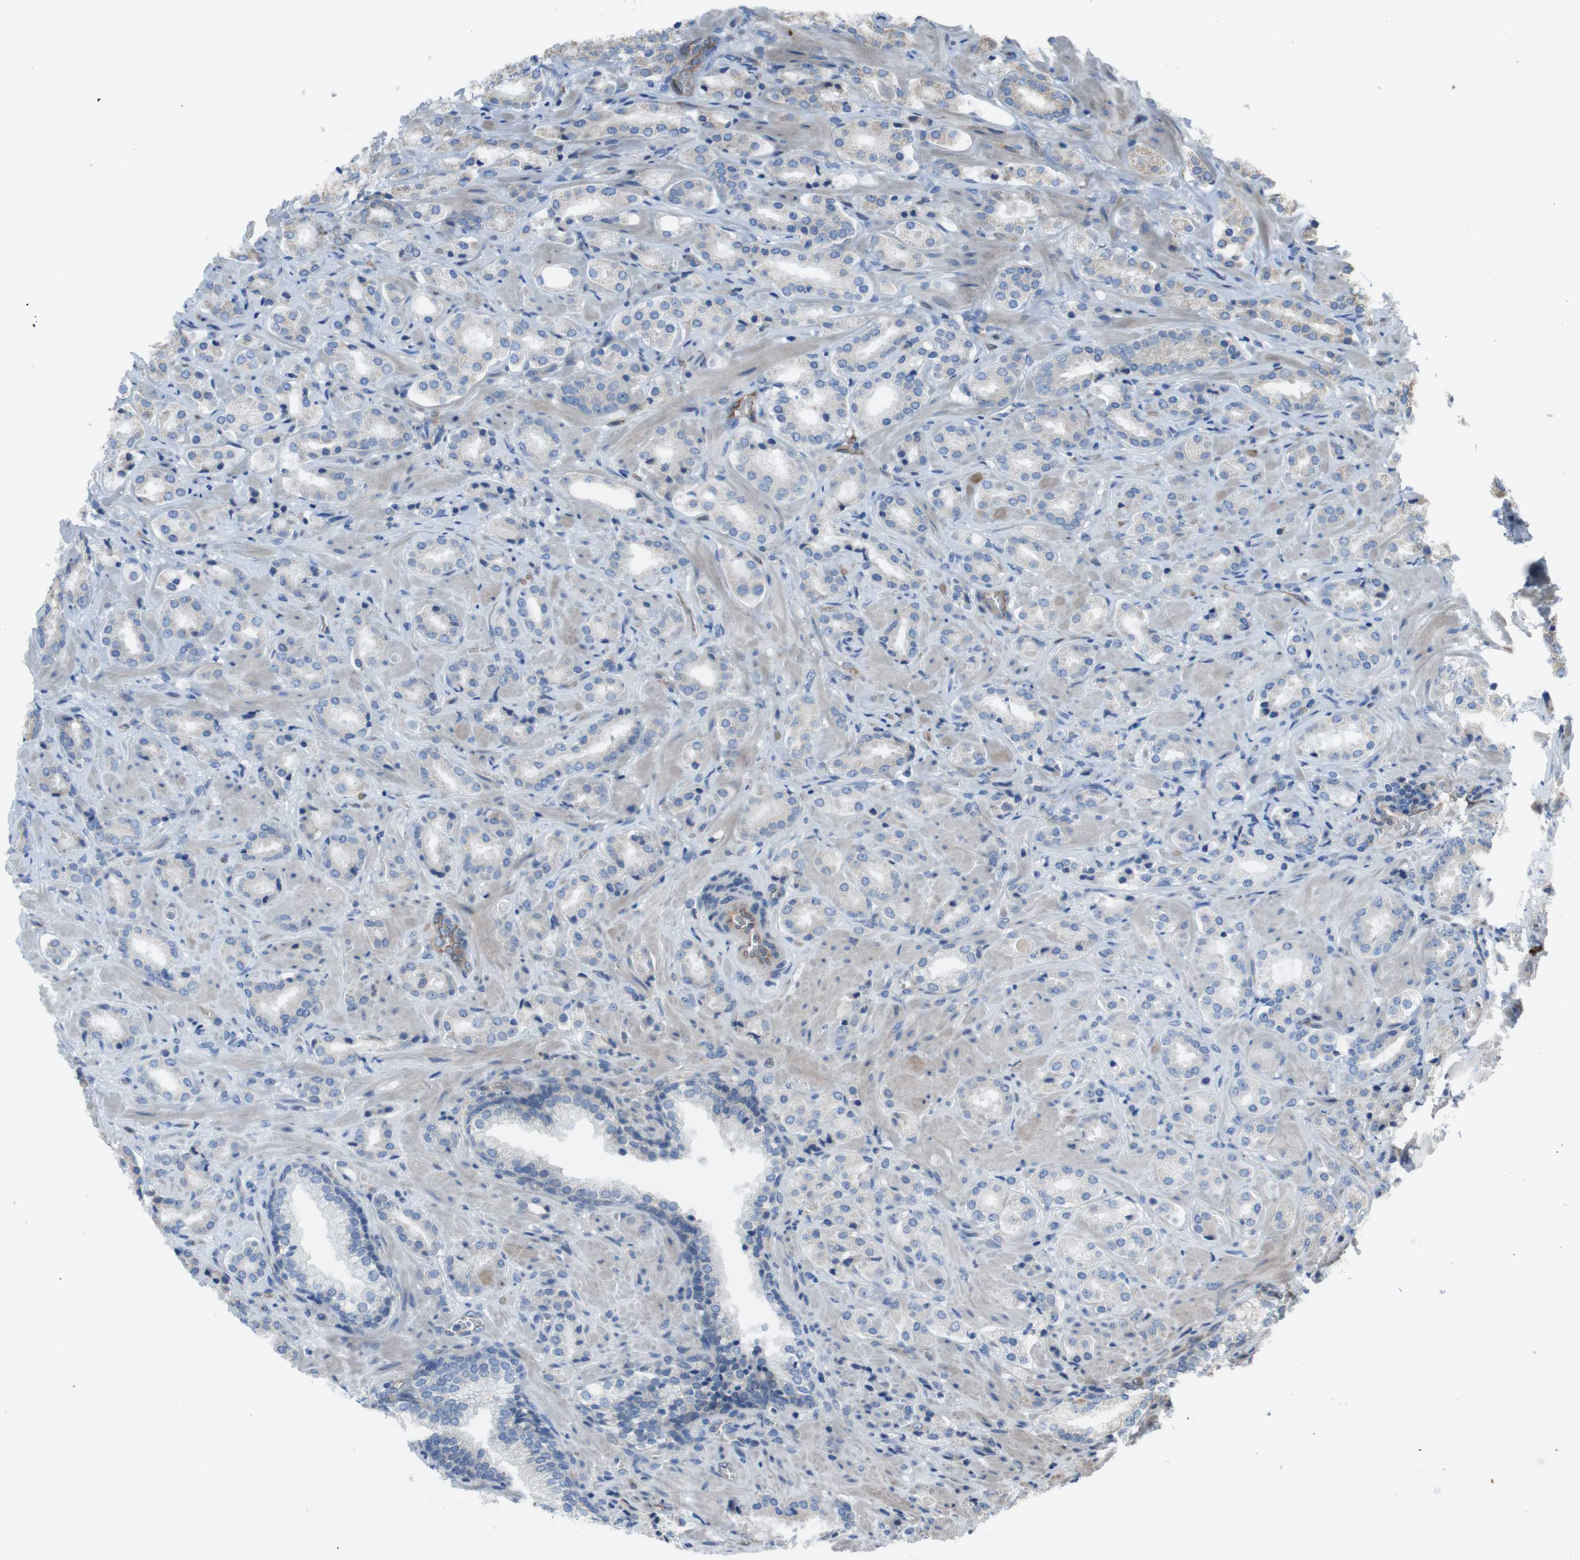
{"staining": {"intensity": "negative", "quantity": "none", "location": "none"}, "tissue": "prostate cancer", "cell_type": "Tumor cells", "image_type": "cancer", "snomed": [{"axis": "morphology", "description": "Adenocarcinoma, High grade"}, {"axis": "topography", "description": "Prostate"}], "caption": "High-grade adenocarcinoma (prostate) stained for a protein using immunohistochemistry exhibits no staining tumor cells.", "gene": "GIMAP8", "patient": {"sex": "male", "age": 64}}